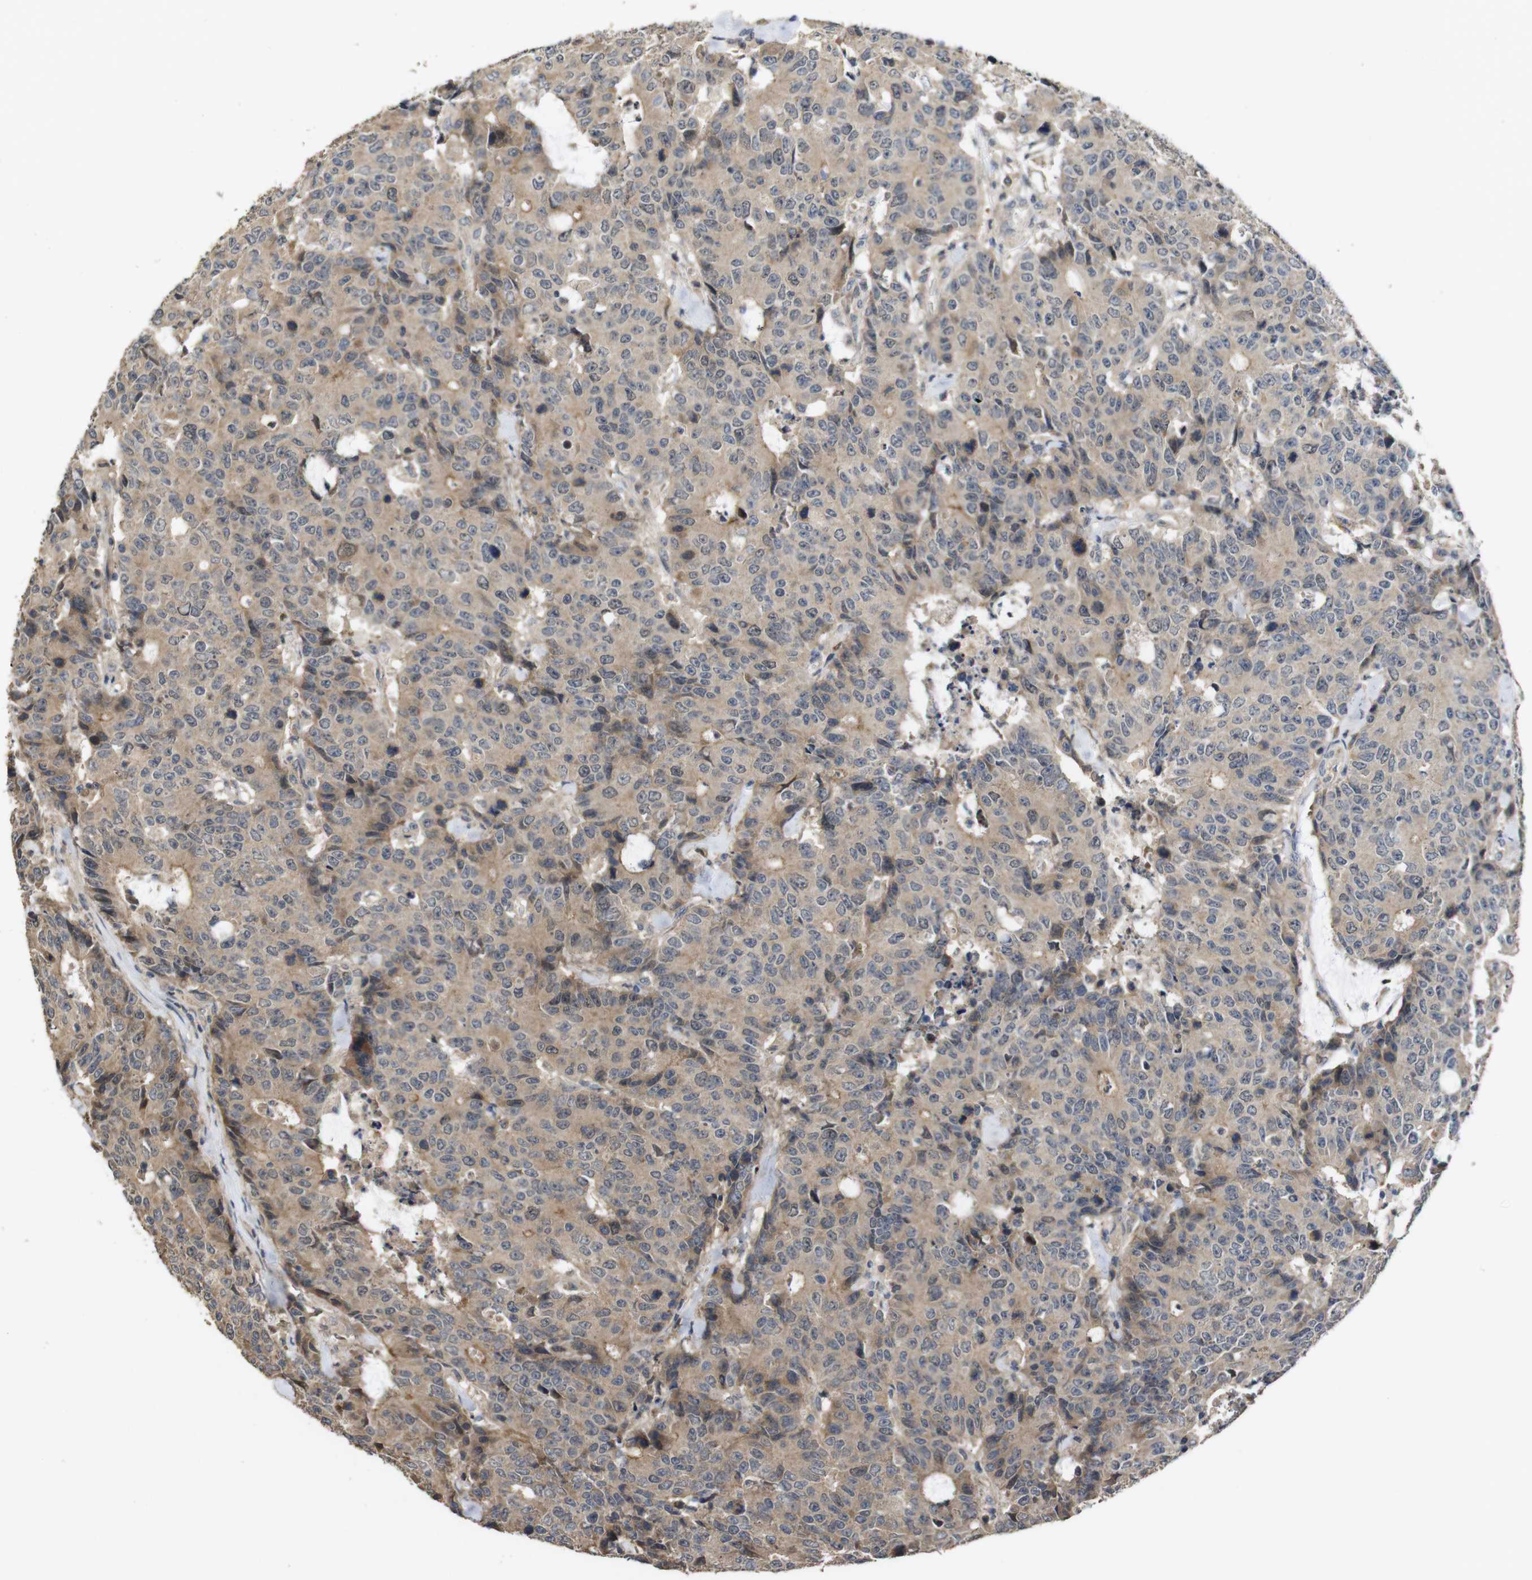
{"staining": {"intensity": "weak", "quantity": "25%-75%", "location": "cytoplasmic/membranous,nuclear"}, "tissue": "colorectal cancer", "cell_type": "Tumor cells", "image_type": "cancer", "snomed": [{"axis": "morphology", "description": "Adenocarcinoma, NOS"}, {"axis": "topography", "description": "Colon"}], "caption": "A micrograph showing weak cytoplasmic/membranous and nuclear staining in about 25%-75% of tumor cells in adenocarcinoma (colorectal), as visualized by brown immunohistochemical staining.", "gene": "PCDHB10", "patient": {"sex": "female", "age": 86}}